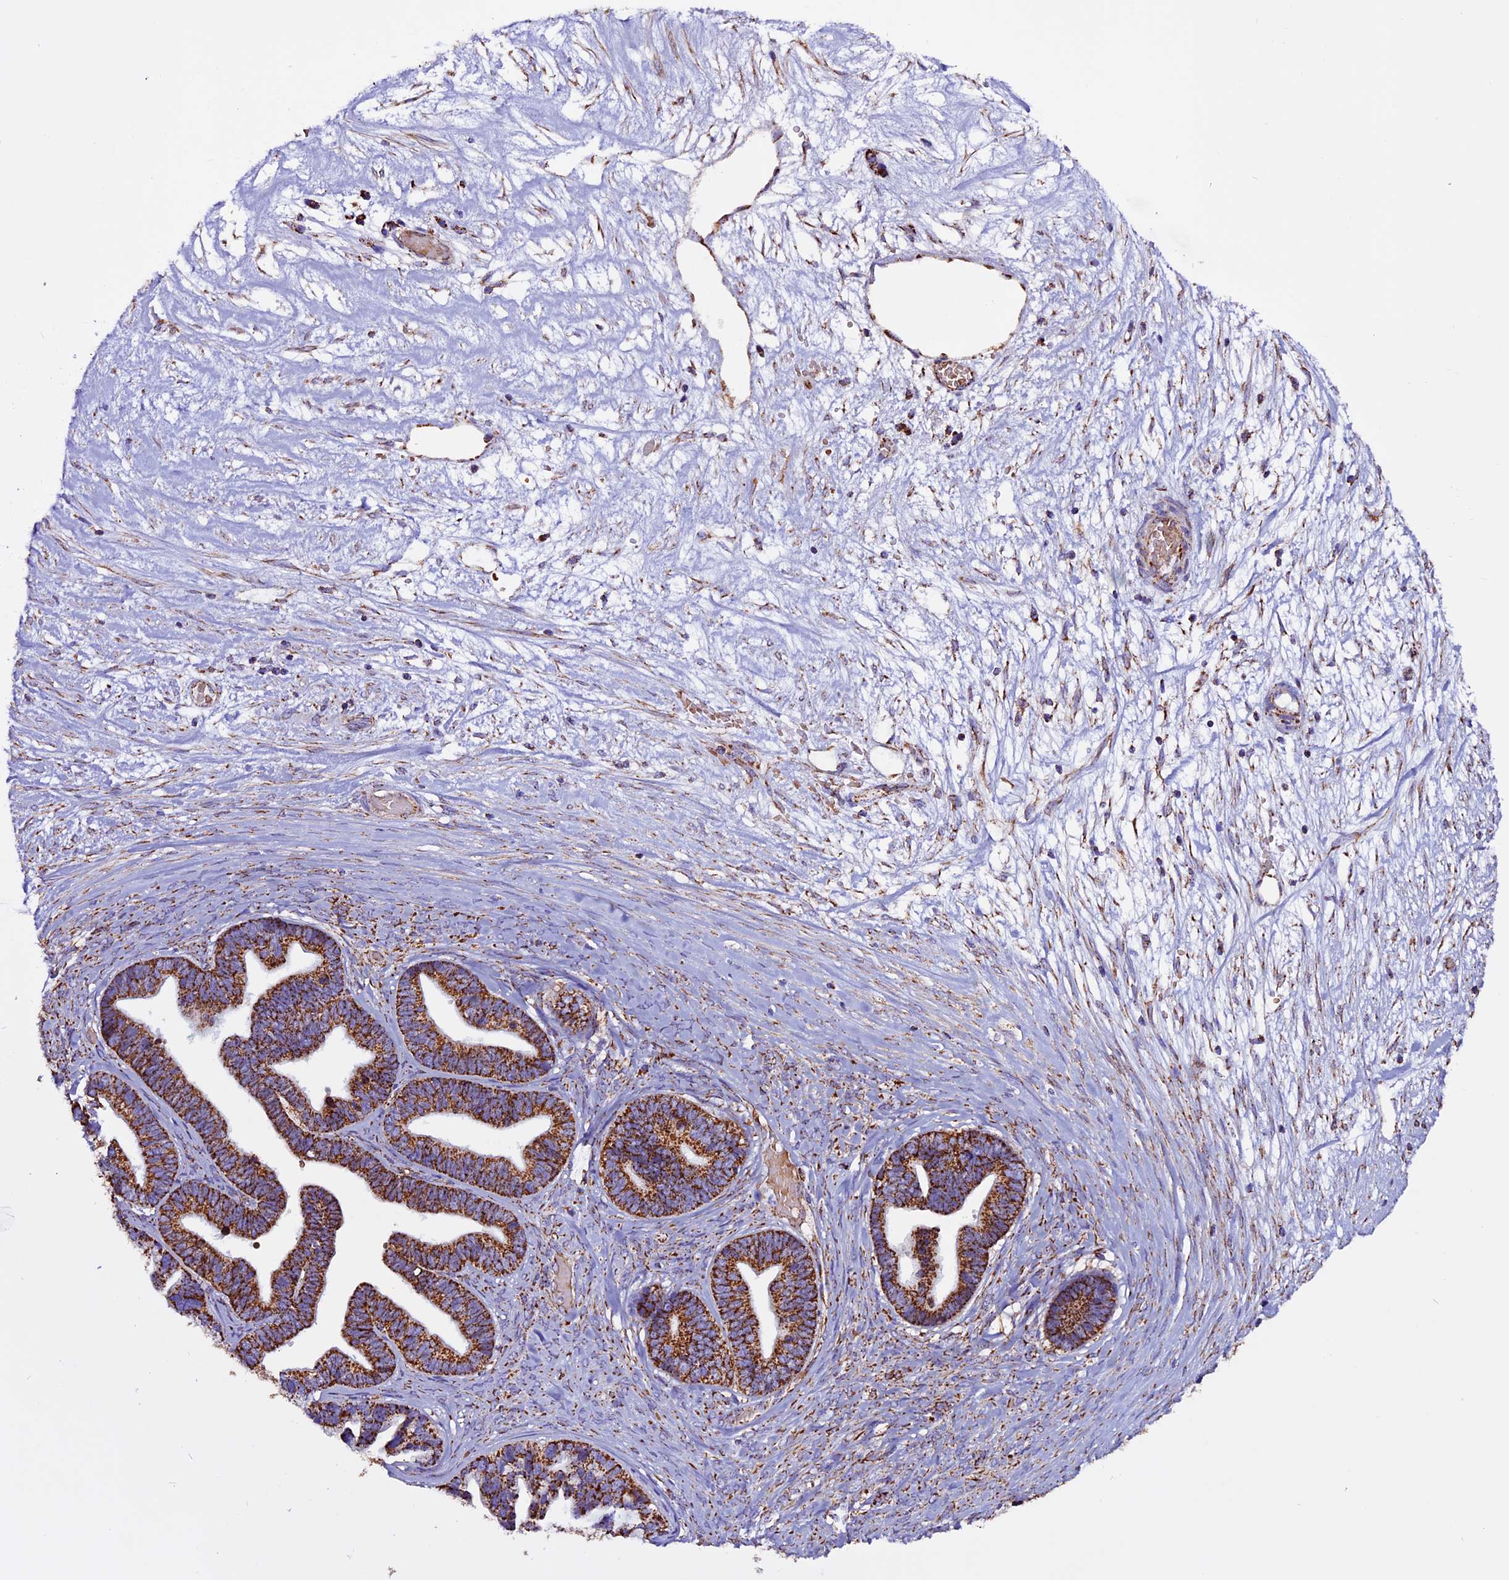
{"staining": {"intensity": "strong", "quantity": ">75%", "location": "cytoplasmic/membranous"}, "tissue": "ovarian cancer", "cell_type": "Tumor cells", "image_type": "cancer", "snomed": [{"axis": "morphology", "description": "Cystadenocarcinoma, serous, NOS"}, {"axis": "topography", "description": "Ovary"}], "caption": "A brown stain labels strong cytoplasmic/membranous staining of a protein in human ovarian cancer tumor cells.", "gene": "CX3CL1", "patient": {"sex": "female", "age": 56}}